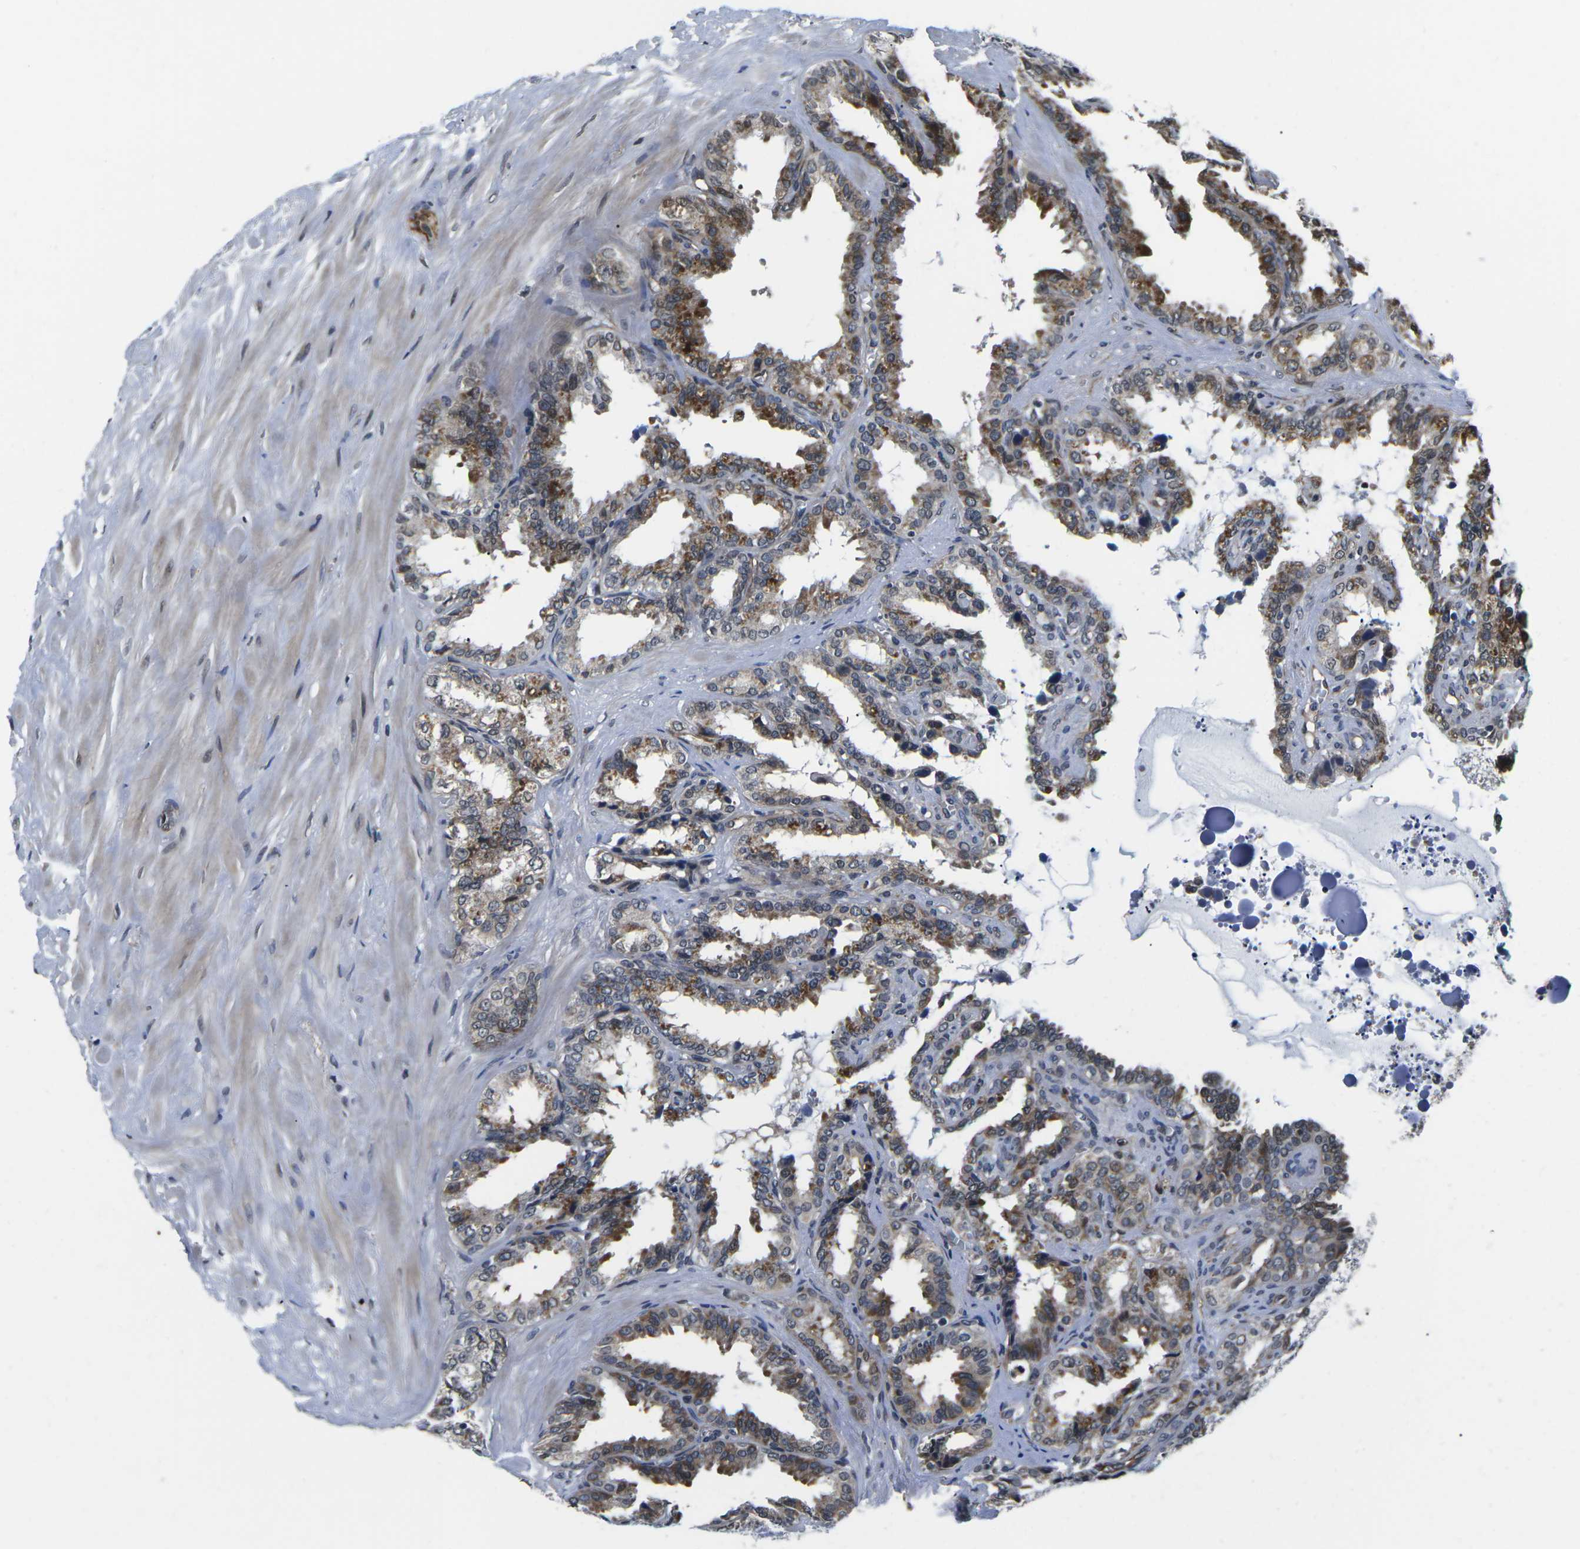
{"staining": {"intensity": "moderate", "quantity": ">75%", "location": "cytoplasmic/membranous"}, "tissue": "seminal vesicle", "cell_type": "Glandular cells", "image_type": "normal", "snomed": [{"axis": "morphology", "description": "Normal tissue, NOS"}, {"axis": "topography", "description": "Seminal veicle"}], "caption": "This histopathology image exhibits benign seminal vesicle stained with immunohistochemistry to label a protein in brown. The cytoplasmic/membranous of glandular cells show moderate positivity for the protein. Nuclei are counter-stained blue.", "gene": "CCNE1", "patient": {"sex": "male", "age": 64}}